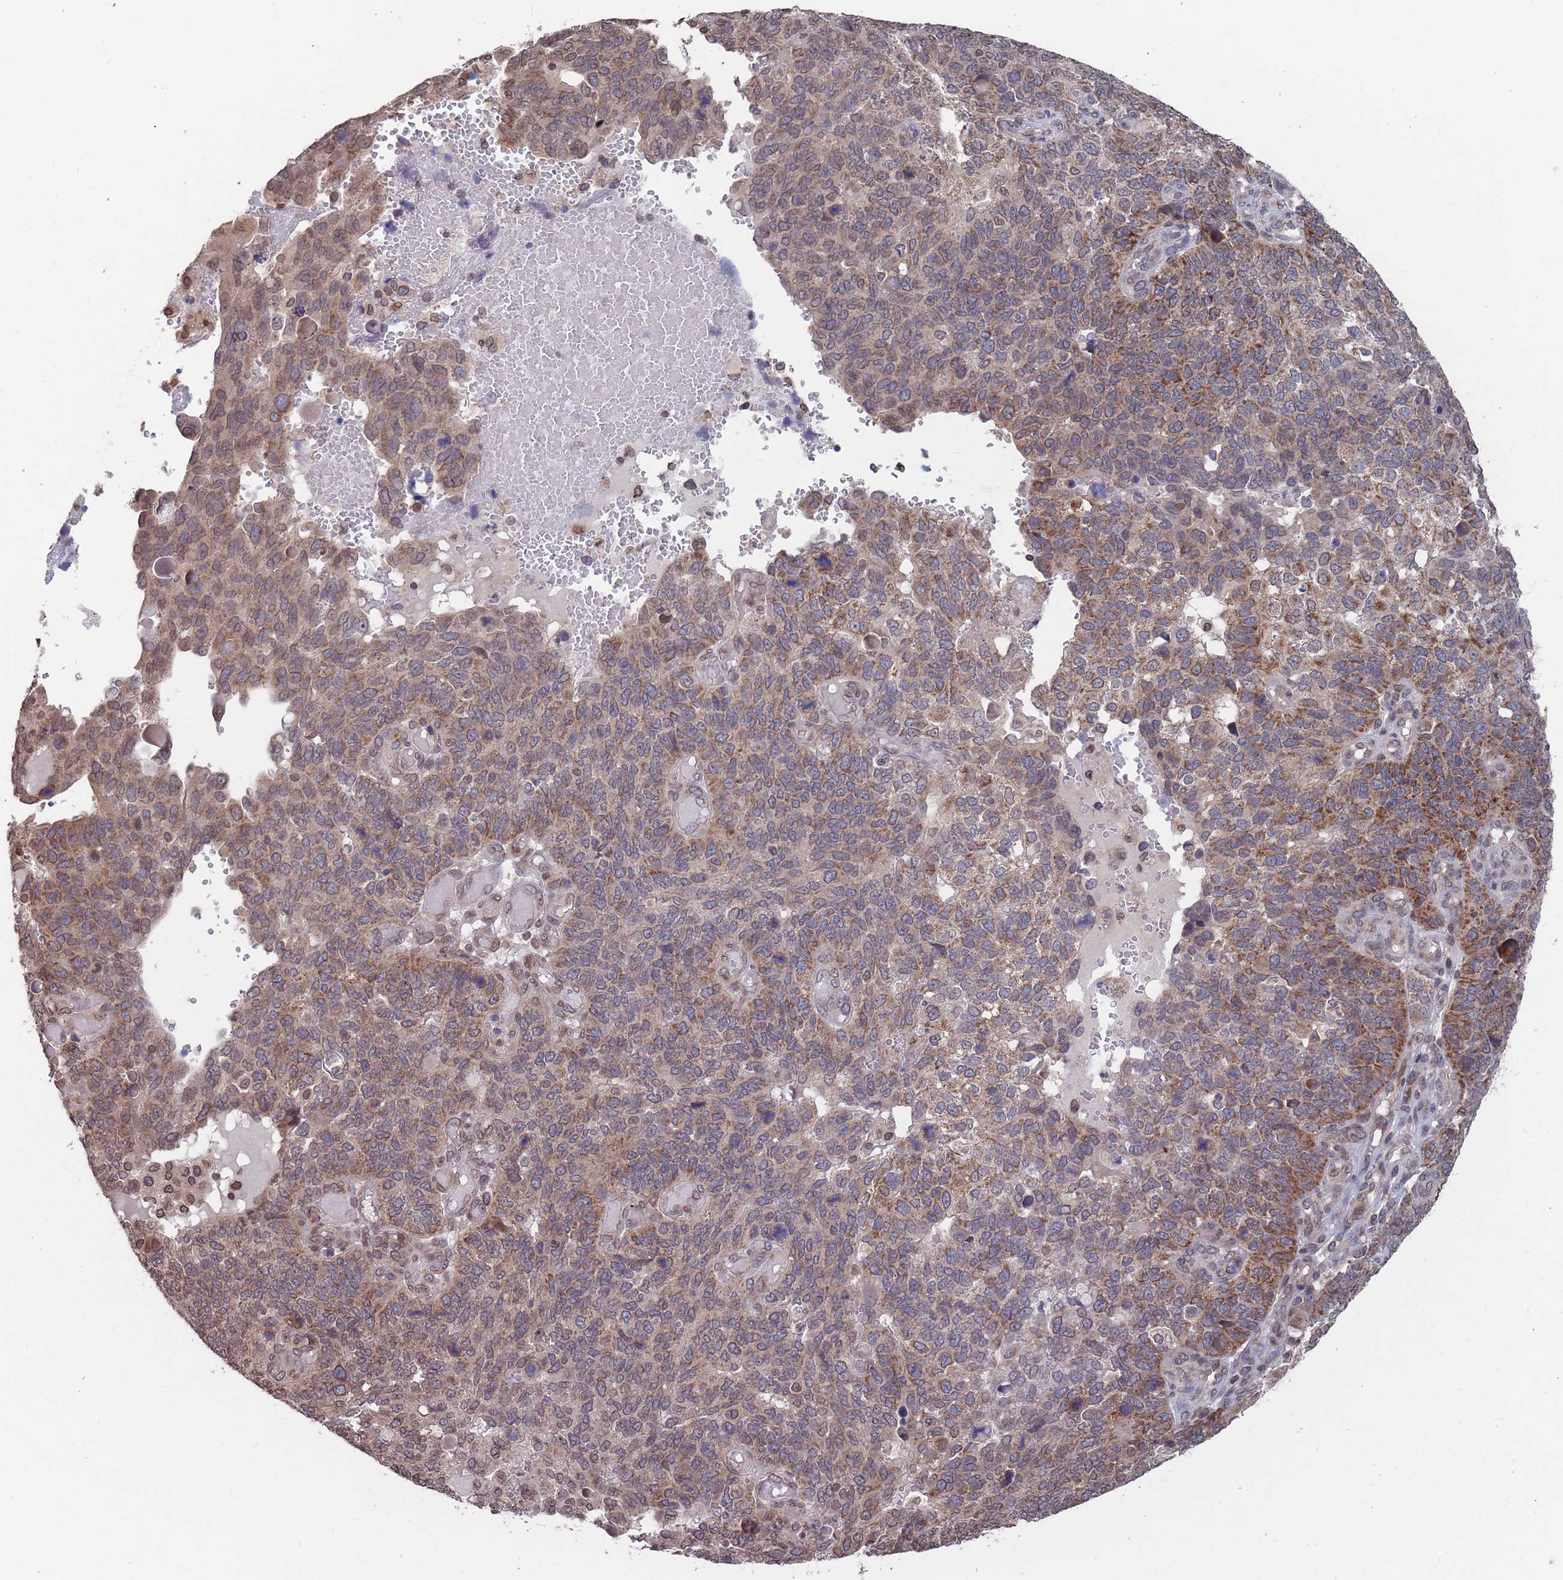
{"staining": {"intensity": "moderate", "quantity": "25%-75%", "location": "cytoplasmic/membranous,nuclear"}, "tissue": "endometrial cancer", "cell_type": "Tumor cells", "image_type": "cancer", "snomed": [{"axis": "morphology", "description": "Adenocarcinoma, NOS"}, {"axis": "topography", "description": "Endometrium"}], "caption": "Immunohistochemistry (IHC) photomicrograph of neoplastic tissue: endometrial adenocarcinoma stained using IHC demonstrates medium levels of moderate protein expression localized specifically in the cytoplasmic/membranous and nuclear of tumor cells, appearing as a cytoplasmic/membranous and nuclear brown color.", "gene": "SDHAF3", "patient": {"sex": "female", "age": 66}}